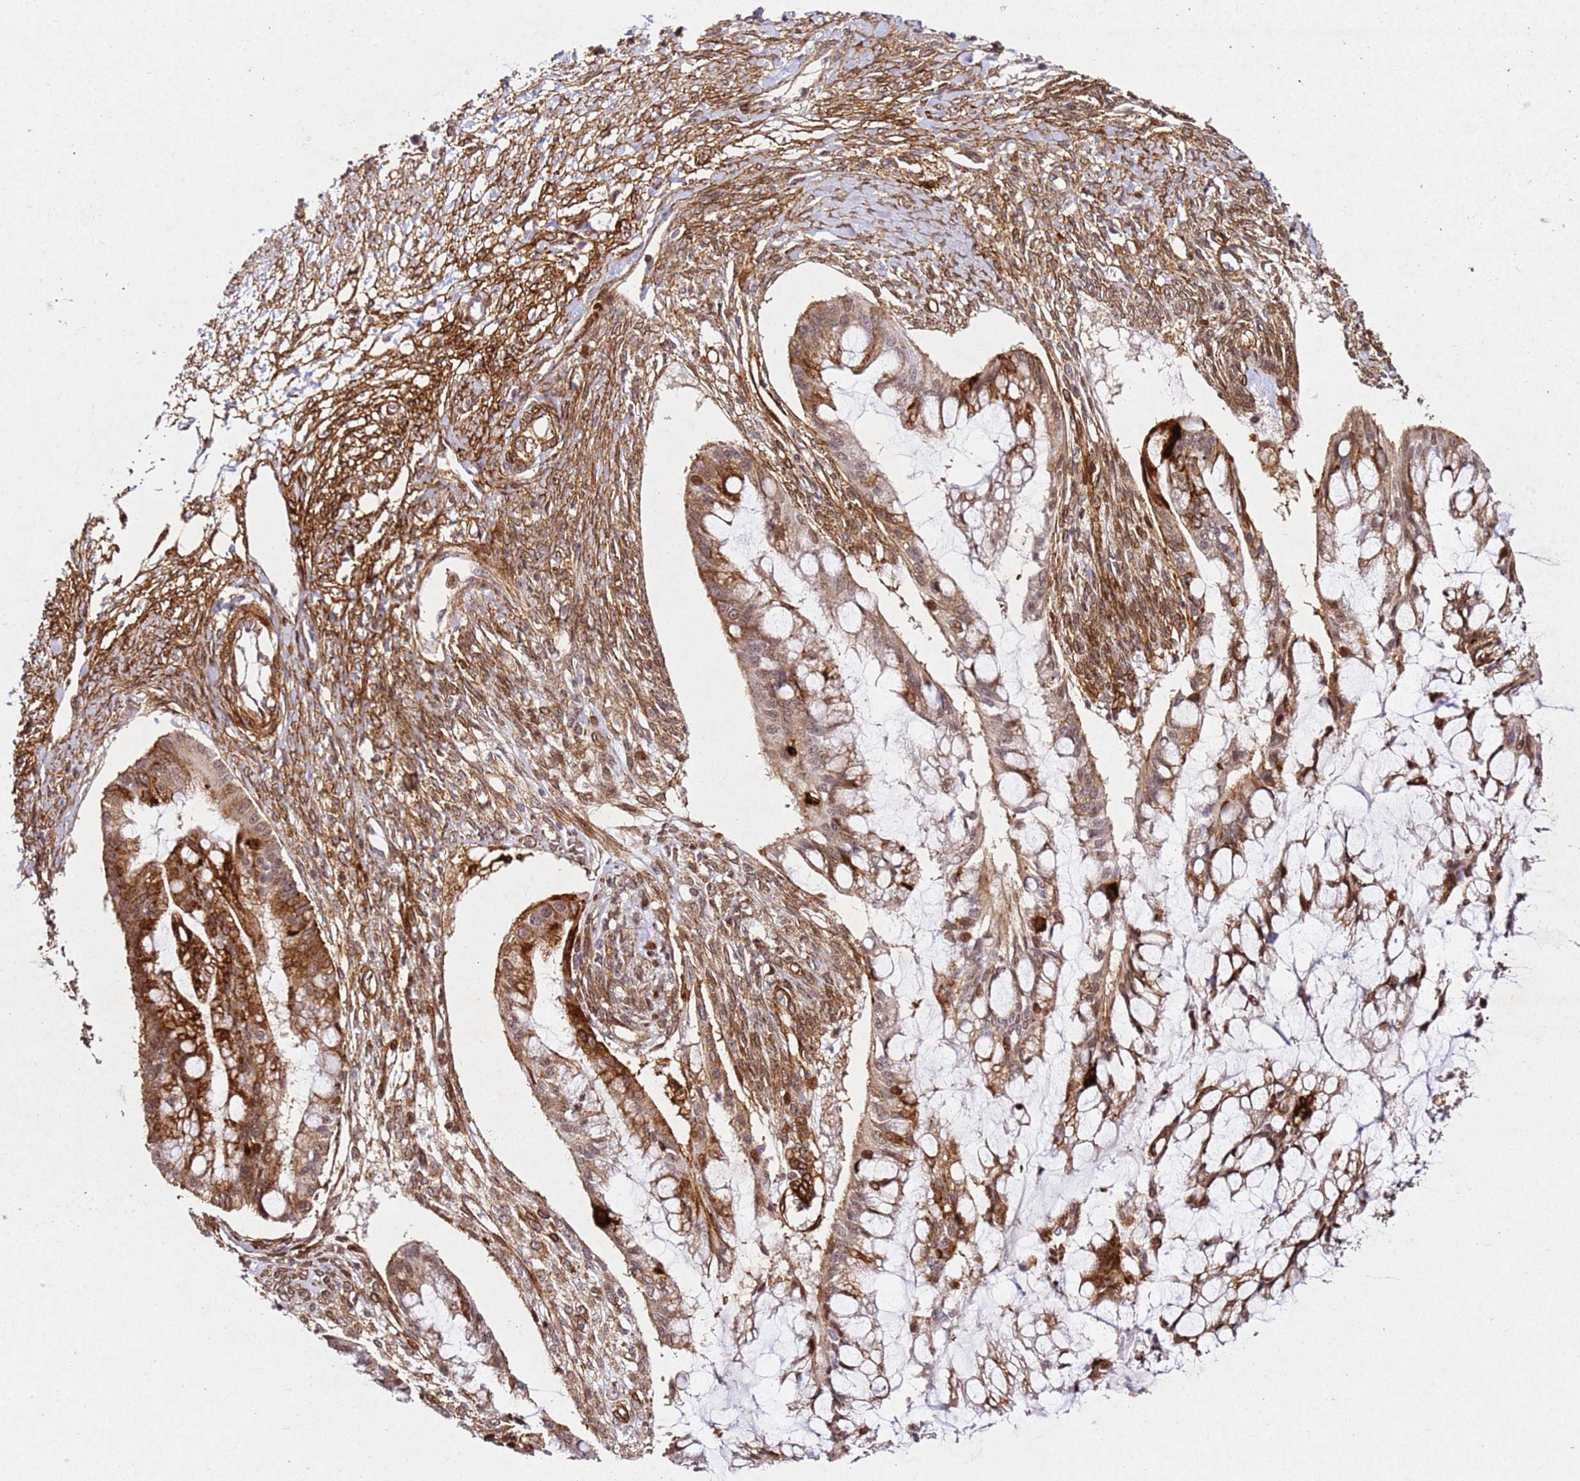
{"staining": {"intensity": "moderate", "quantity": ">75%", "location": "cytoplasmic/membranous,nuclear"}, "tissue": "ovarian cancer", "cell_type": "Tumor cells", "image_type": "cancer", "snomed": [{"axis": "morphology", "description": "Cystadenocarcinoma, mucinous, NOS"}, {"axis": "topography", "description": "Ovary"}], "caption": "Protein expression analysis of ovarian mucinous cystadenocarcinoma reveals moderate cytoplasmic/membranous and nuclear positivity in approximately >75% of tumor cells. The protein is shown in brown color, while the nuclei are stained blue.", "gene": "ZNF296", "patient": {"sex": "female", "age": 73}}